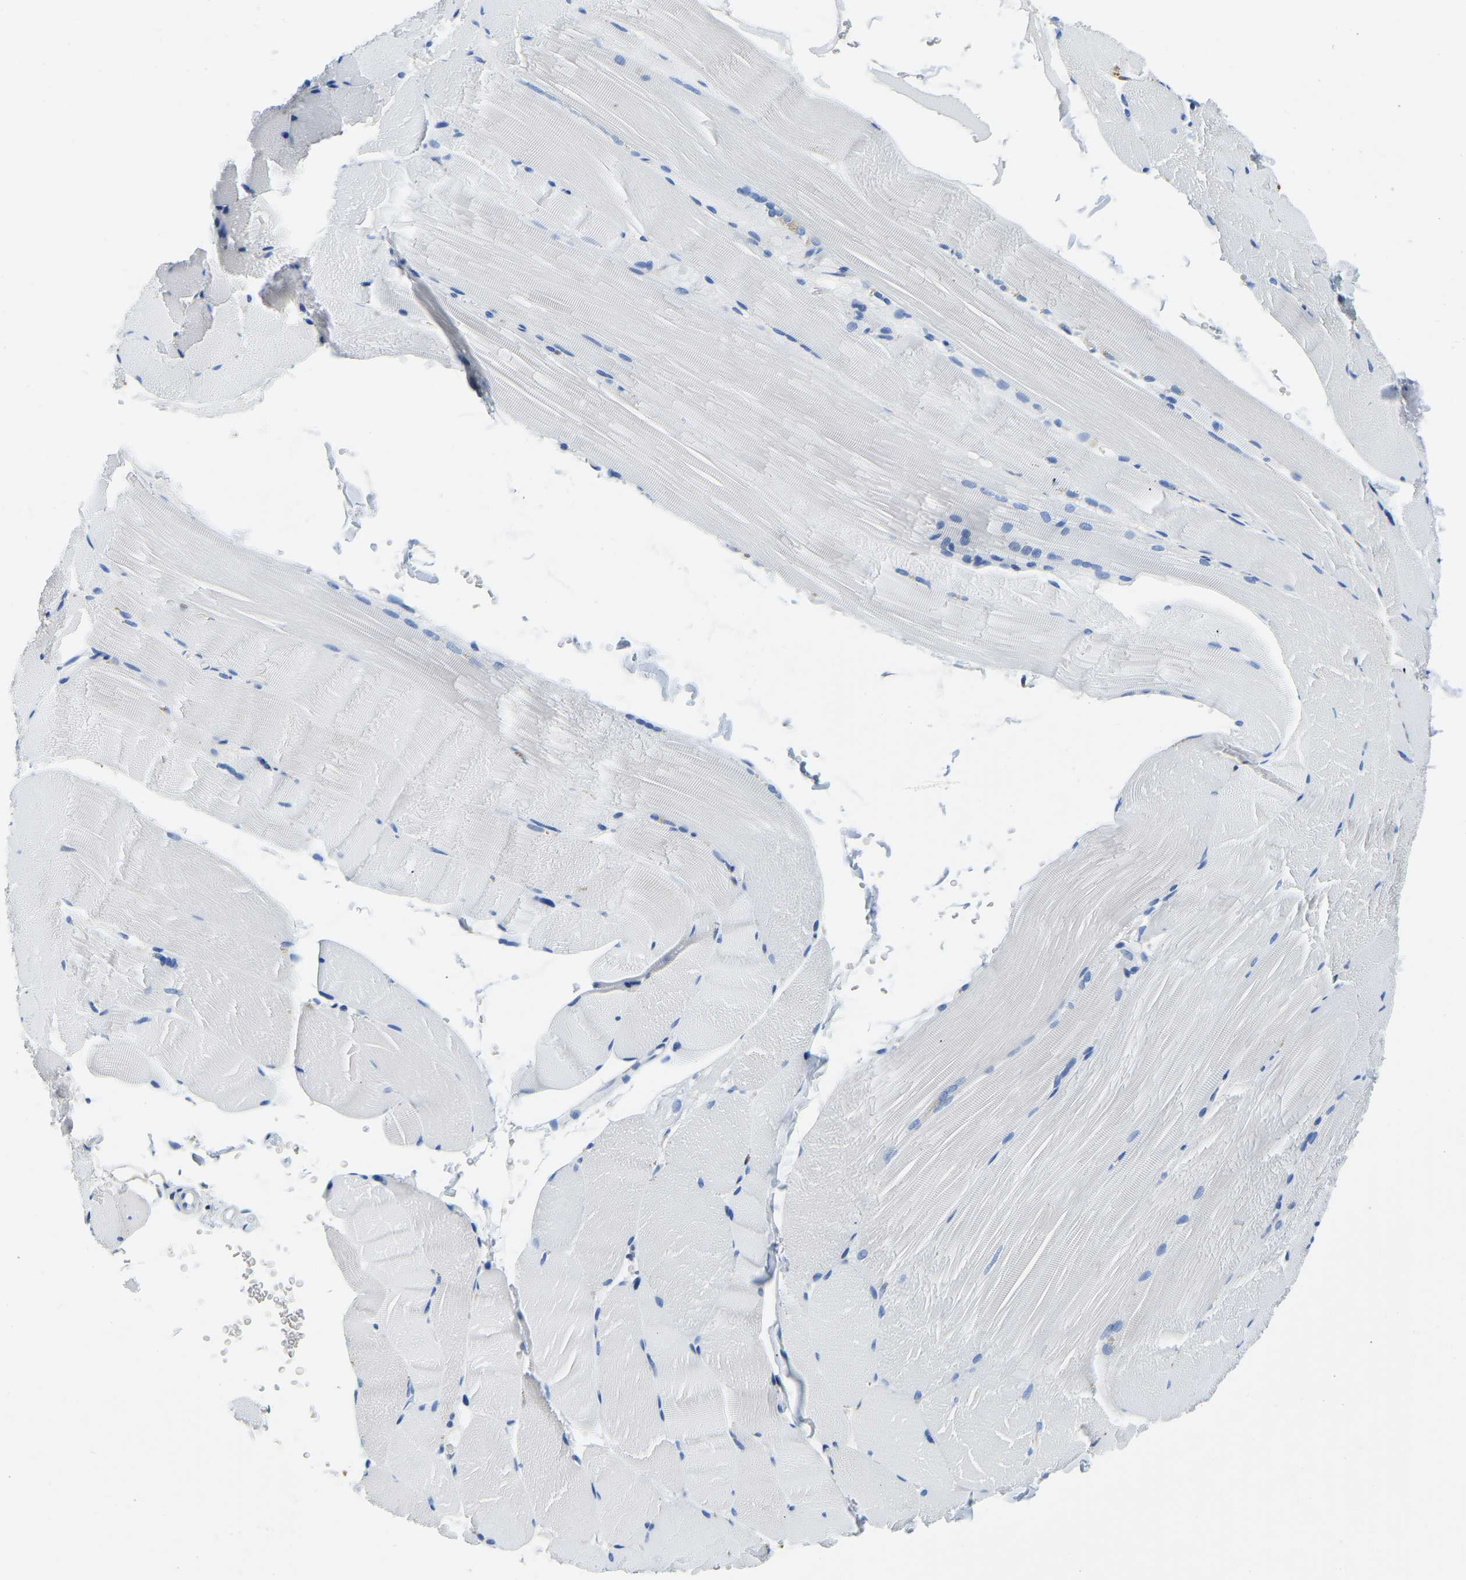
{"staining": {"intensity": "negative", "quantity": "none", "location": "none"}, "tissue": "skeletal muscle", "cell_type": "Myocytes", "image_type": "normal", "snomed": [{"axis": "morphology", "description": "Normal tissue, NOS"}, {"axis": "topography", "description": "Skin"}, {"axis": "topography", "description": "Skeletal muscle"}], "caption": "Immunohistochemistry (IHC) of benign human skeletal muscle exhibits no staining in myocytes.", "gene": "ZDHHC13", "patient": {"sex": "male", "age": 83}}